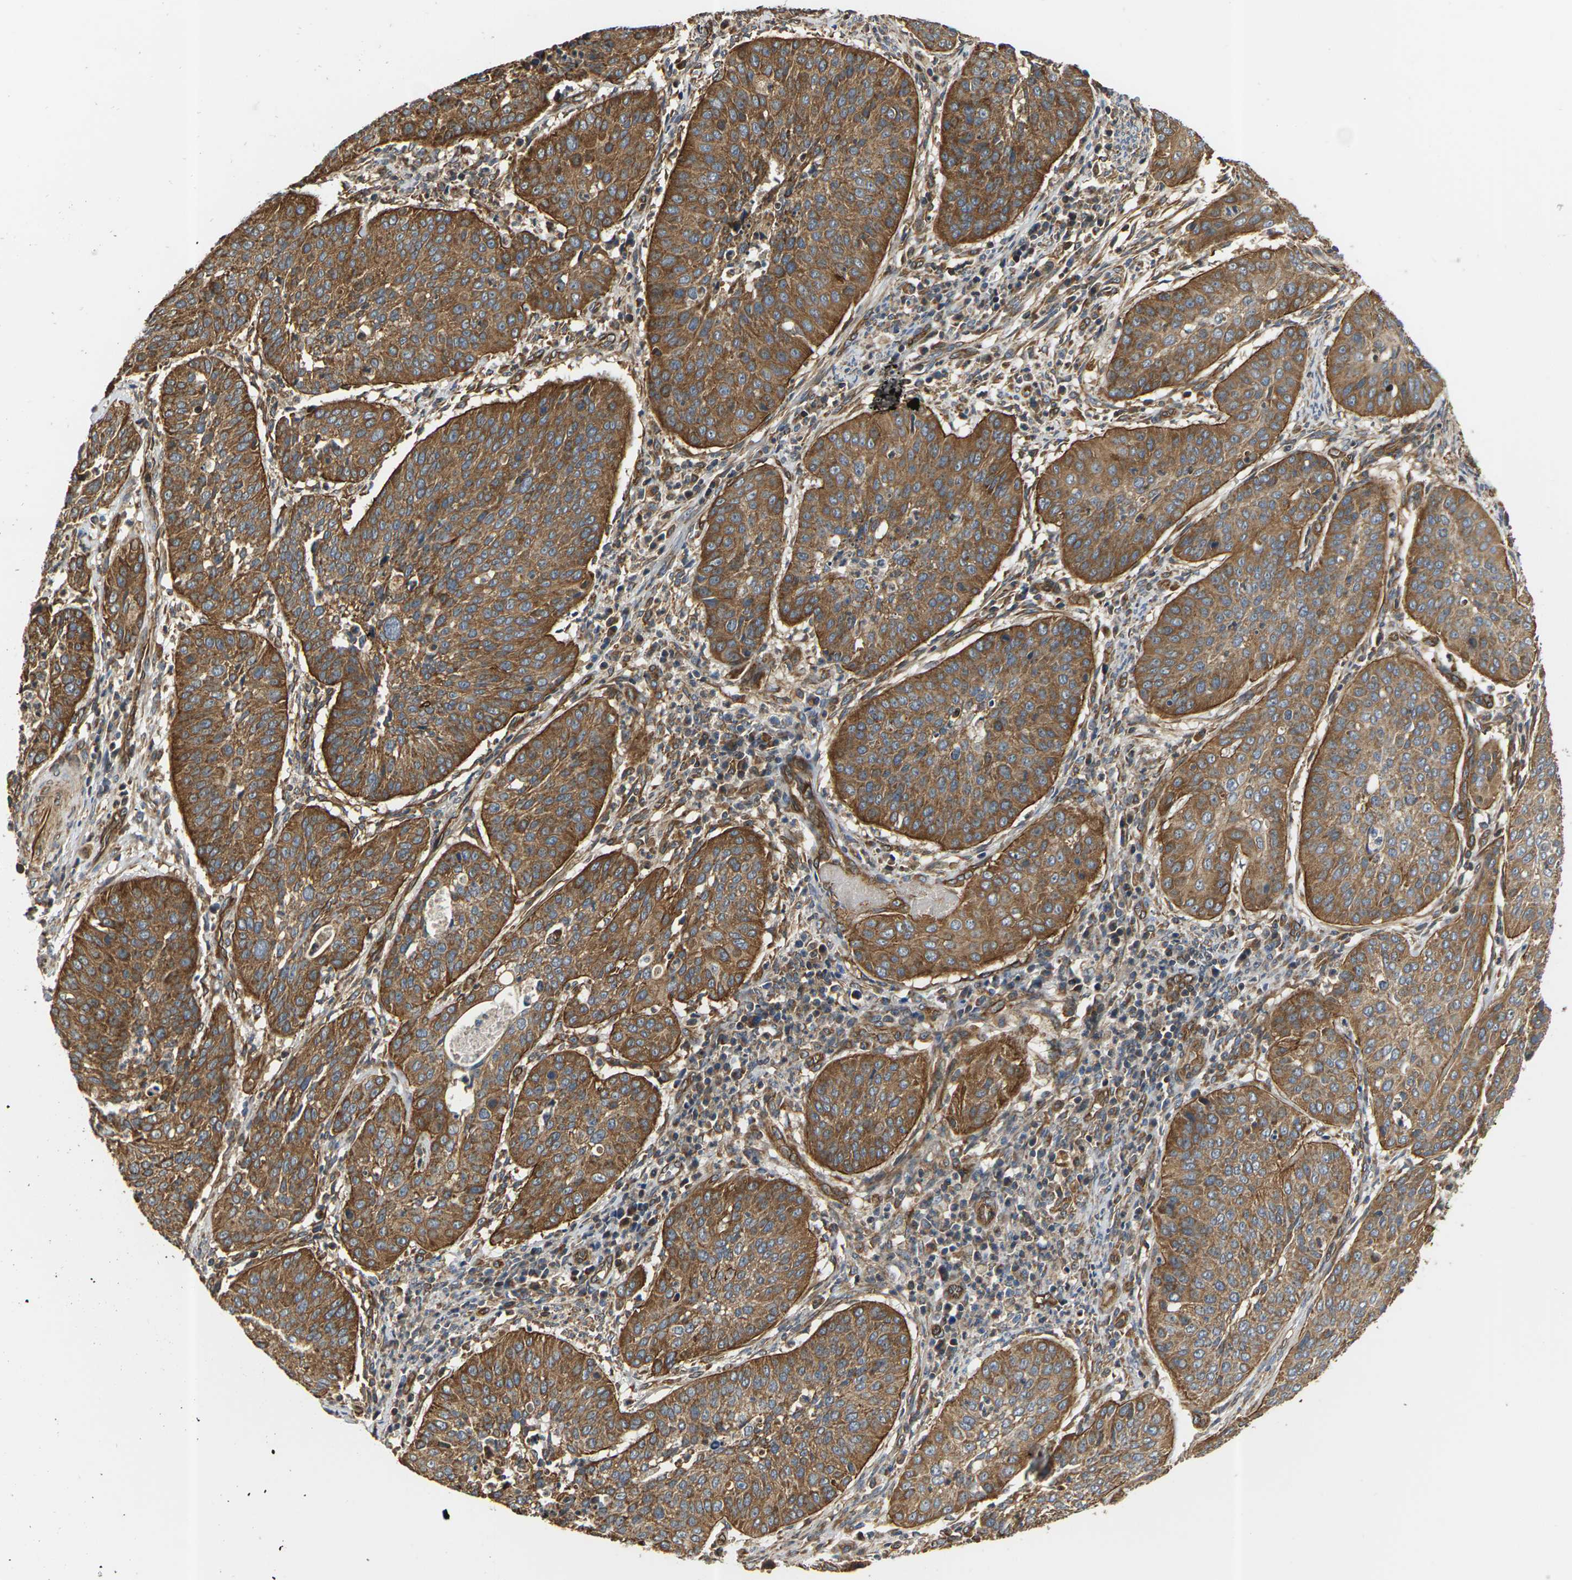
{"staining": {"intensity": "strong", "quantity": ">75%", "location": "cytoplasmic/membranous"}, "tissue": "cervical cancer", "cell_type": "Tumor cells", "image_type": "cancer", "snomed": [{"axis": "morphology", "description": "Normal tissue, NOS"}, {"axis": "morphology", "description": "Squamous cell carcinoma, NOS"}, {"axis": "topography", "description": "Cervix"}], "caption": "Protein expression analysis of cervical cancer shows strong cytoplasmic/membranous positivity in about >75% of tumor cells. (DAB IHC with brightfield microscopy, high magnification).", "gene": "PCDHB4", "patient": {"sex": "female", "age": 39}}